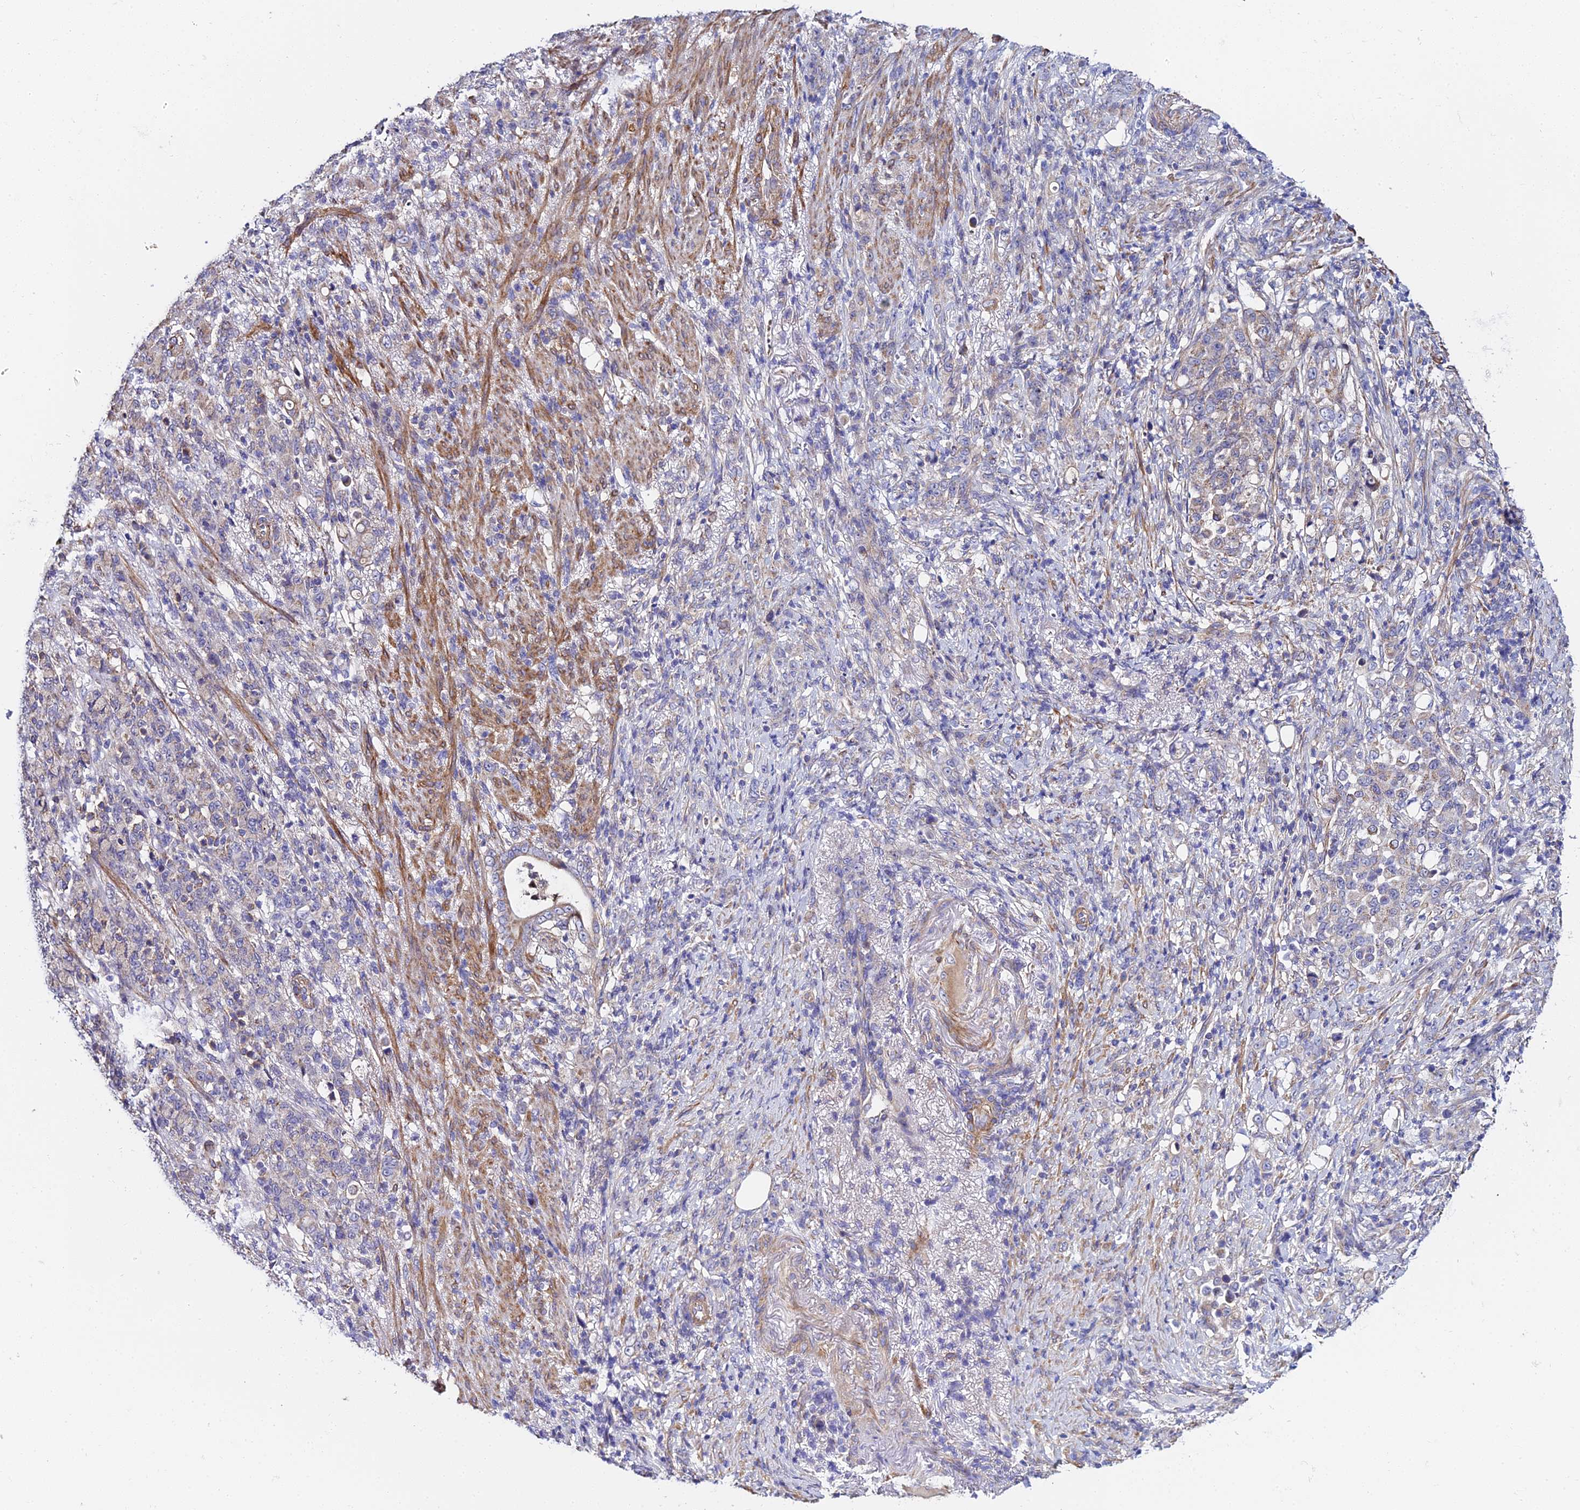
{"staining": {"intensity": "negative", "quantity": "none", "location": "none"}, "tissue": "stomach cancer", "cell_type": "Tumor cells", "image_type": "cancer", "snomed": [{"axis": "morphology", "description": "Normal tissue, NOS"}, {"axis": "morphology", "description": "Adenocarcinoma, NOS"}, {"axis": "topography", "description": "Stomach"}], "caption": "Tumor cells show no significant protein expression in stomach adenocarcinoma.", "gene": "ACOT2", "patient": {"sex": "female", "age": 79}}